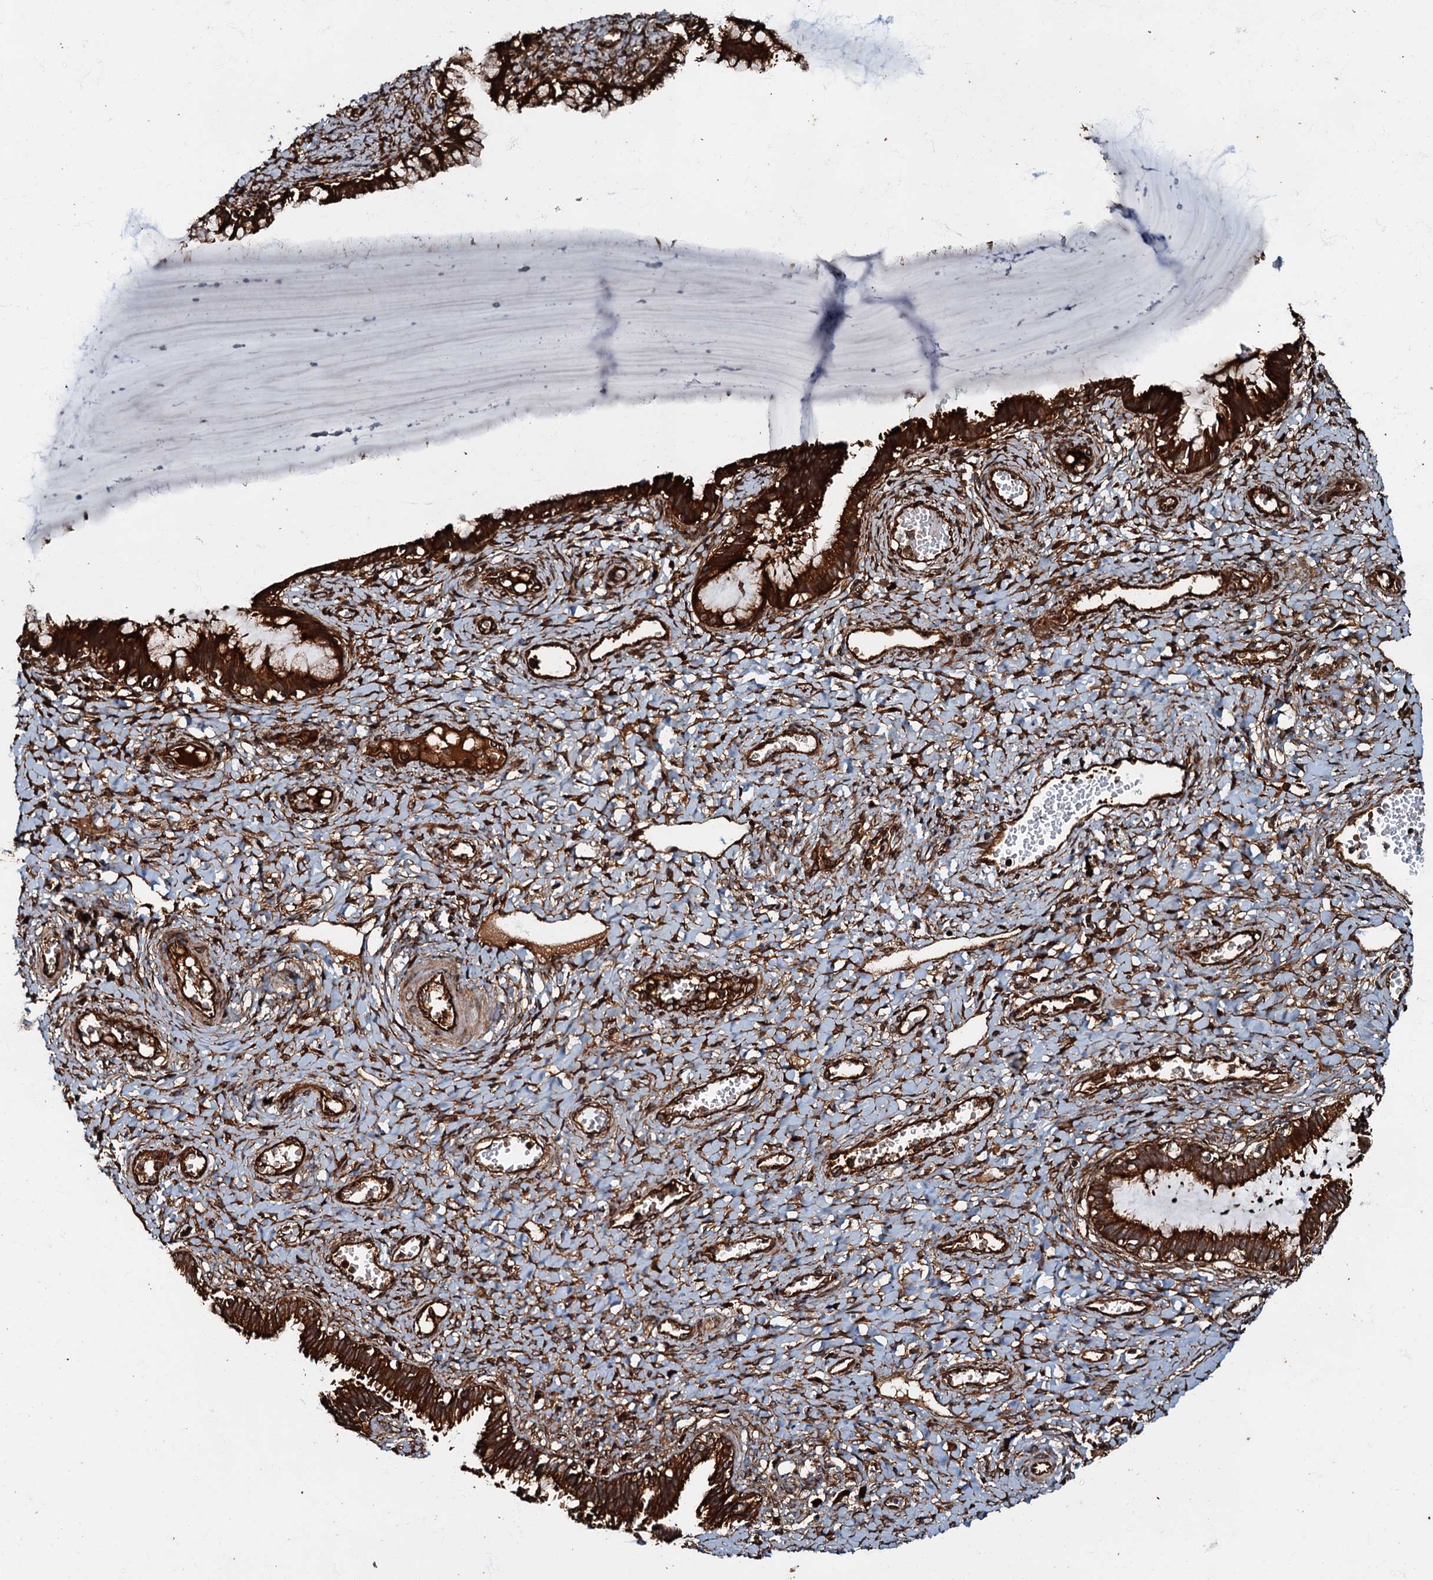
{"staining": {"intensity": "strong", "quantity": ">75%", "location": "cytoplasmic/membranous"}, "tissue": "cervix", "cell_type": "Glandular cells", "image_type": "normal", "snomed": [{"axis": "morphology", "description": "Normal tissue, NOS"}, {"axis": "morphology", "description": "Adenocarcinoma, NOS"}, {"axis": "topography", "description": "Cervix"}], "caption": "Normal cervix was stained to show a protein in brown. There is high levels of strong cytoplasmic/membranous expression in approximately >75% of glandular cells. The staining was performed using DAB, with brown indicating positive protein expression. Nuclei are stained blue with hematoxylin.", "gene": "BLOC1S6", "patient": {"sex": "female", "age": 29}}